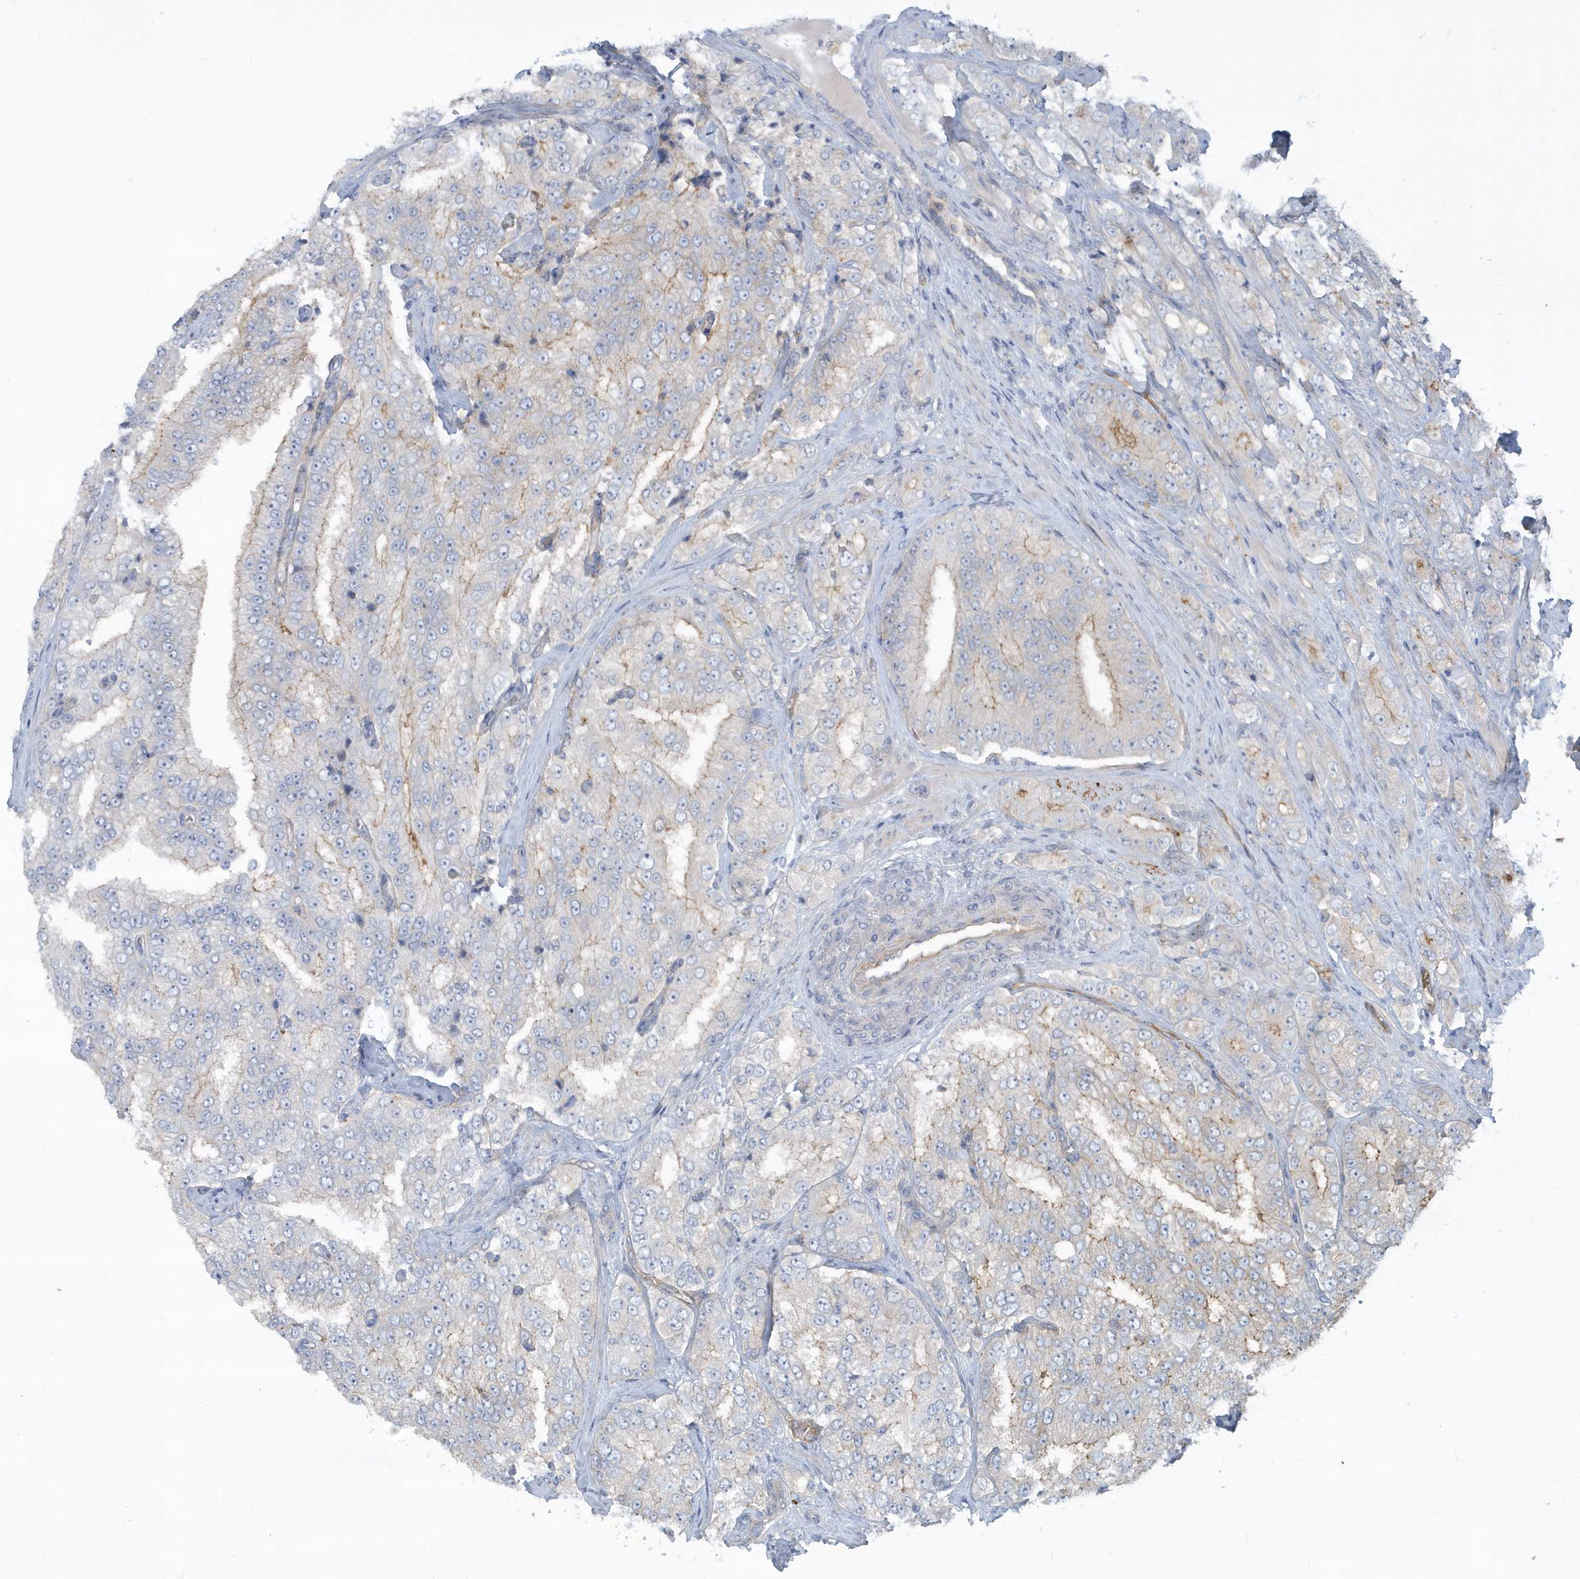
{"staining": {"intensity": "weak", "quantity": "<25%", "location": "cytoplasmic/membranous"}, "tissue": "prostate cancer", "cell_type": "Tumor cells", "image_type": "cancer", "snomed": [{"axis": "morphology", "description": "Adenocarcinoma, High grade"}, {"axis": "topography", "description": "Prostate"}], "caption": "High magnification brightfield microscopy of prostate cancer (high-grade adenocarcinoma) stained with DAB (brown) and counterstained with hematoxylin (blue): tumor cells show no significant expression.", "gene": "RAI14", "patient": {"sex": "male", "age": 58}}